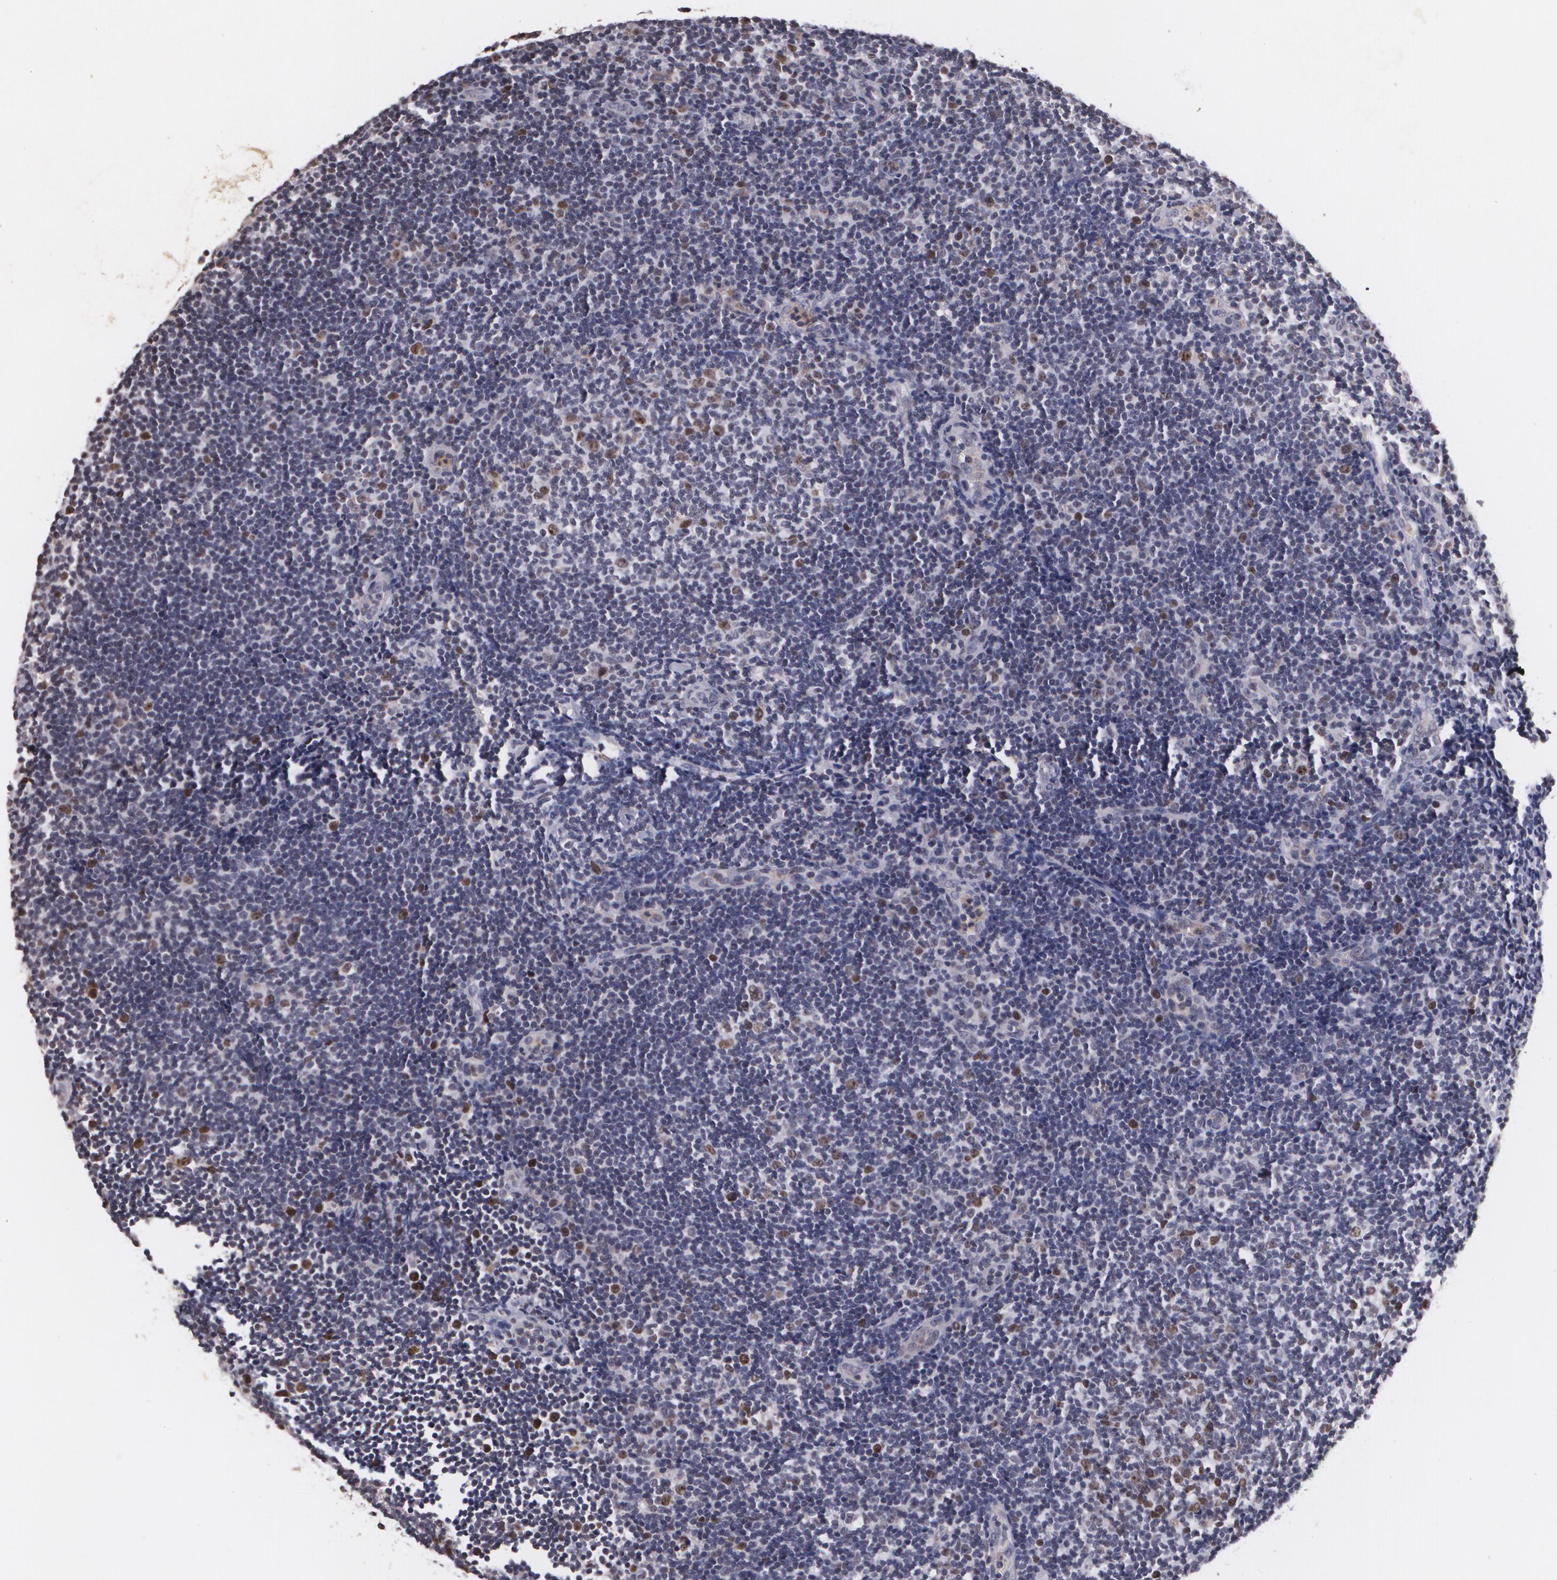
{"staining": {"intensity": "moderate", "quantity": "<25%", "location": "nuclear"}, "tissue": "lymphoma", "cell_type": "Tumor cells", "image_type": "cancer", "snomed": [{"axis": "morphology", "description": "Malignant lymphoma, non-Hodgkin's type, Low grade"}, {"axis": "topography", "description": "Lymph node"}], "caption": "Brown immunohistochemical staining in low-grade malignant lymphoma, non-Hodgkin's type exhibits moderate nuclear expression in approximately <25% of tumor cells.", "gene": "BRCA1", "patient": {"sex": "male", "age": 49}}